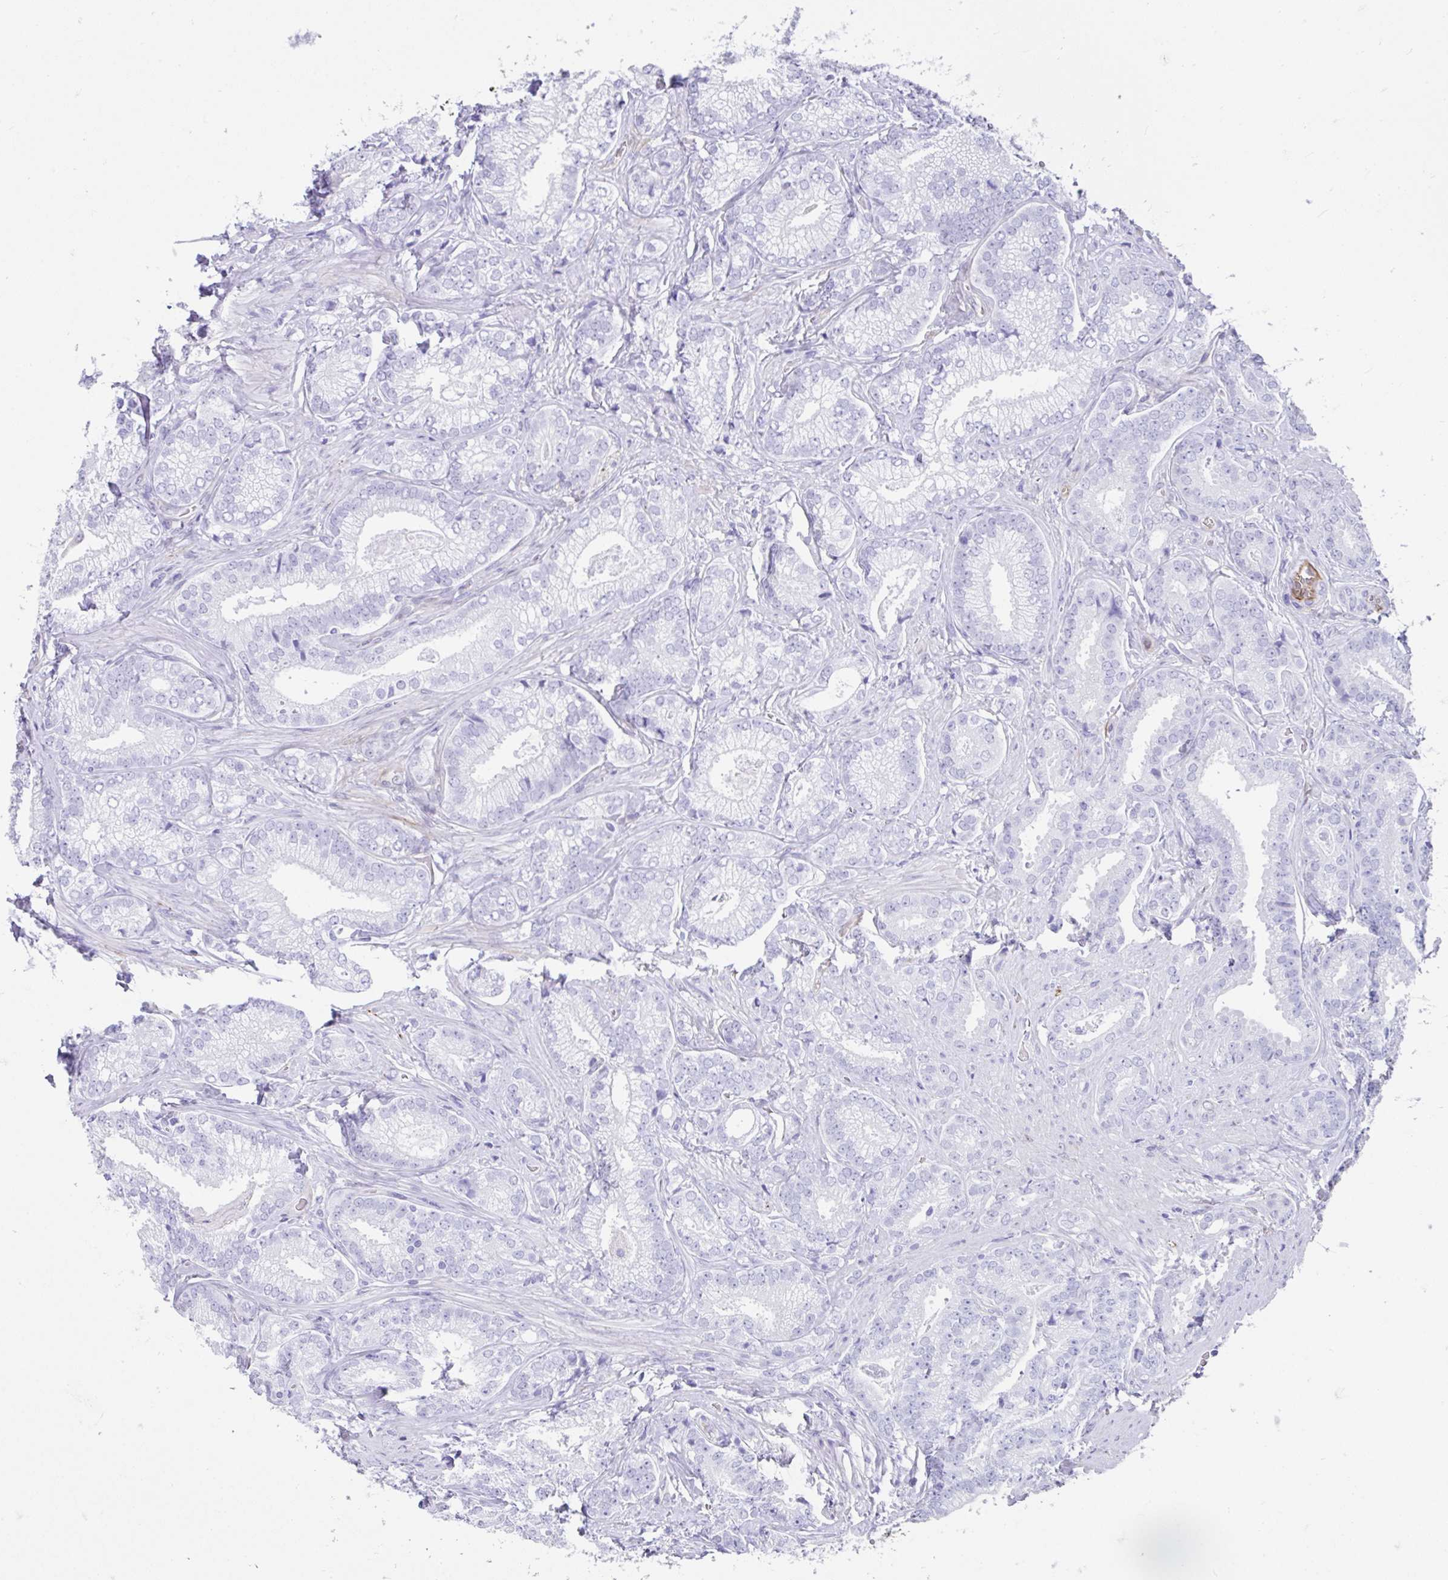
{"staining": {"intensity": "negative", "quantity": "none", "location": "none"}, "tissue": "prostate cancer", "cell_type": "Tumor cells", "image_type": "cancer", "snomed": [{"axis": "morphology", "description": "Adenocarcinoma, Low grade"}, {"axis": "topography", "description": "Prostate"}], "caption": "Low-grade adenocarcinoma (prostate) stained for a protein using immunohistochemistry (IHC) demonstrates no expression tumor cells.", "gene": "FAM107A", "patient": {"sex": "male", "age": 63}}